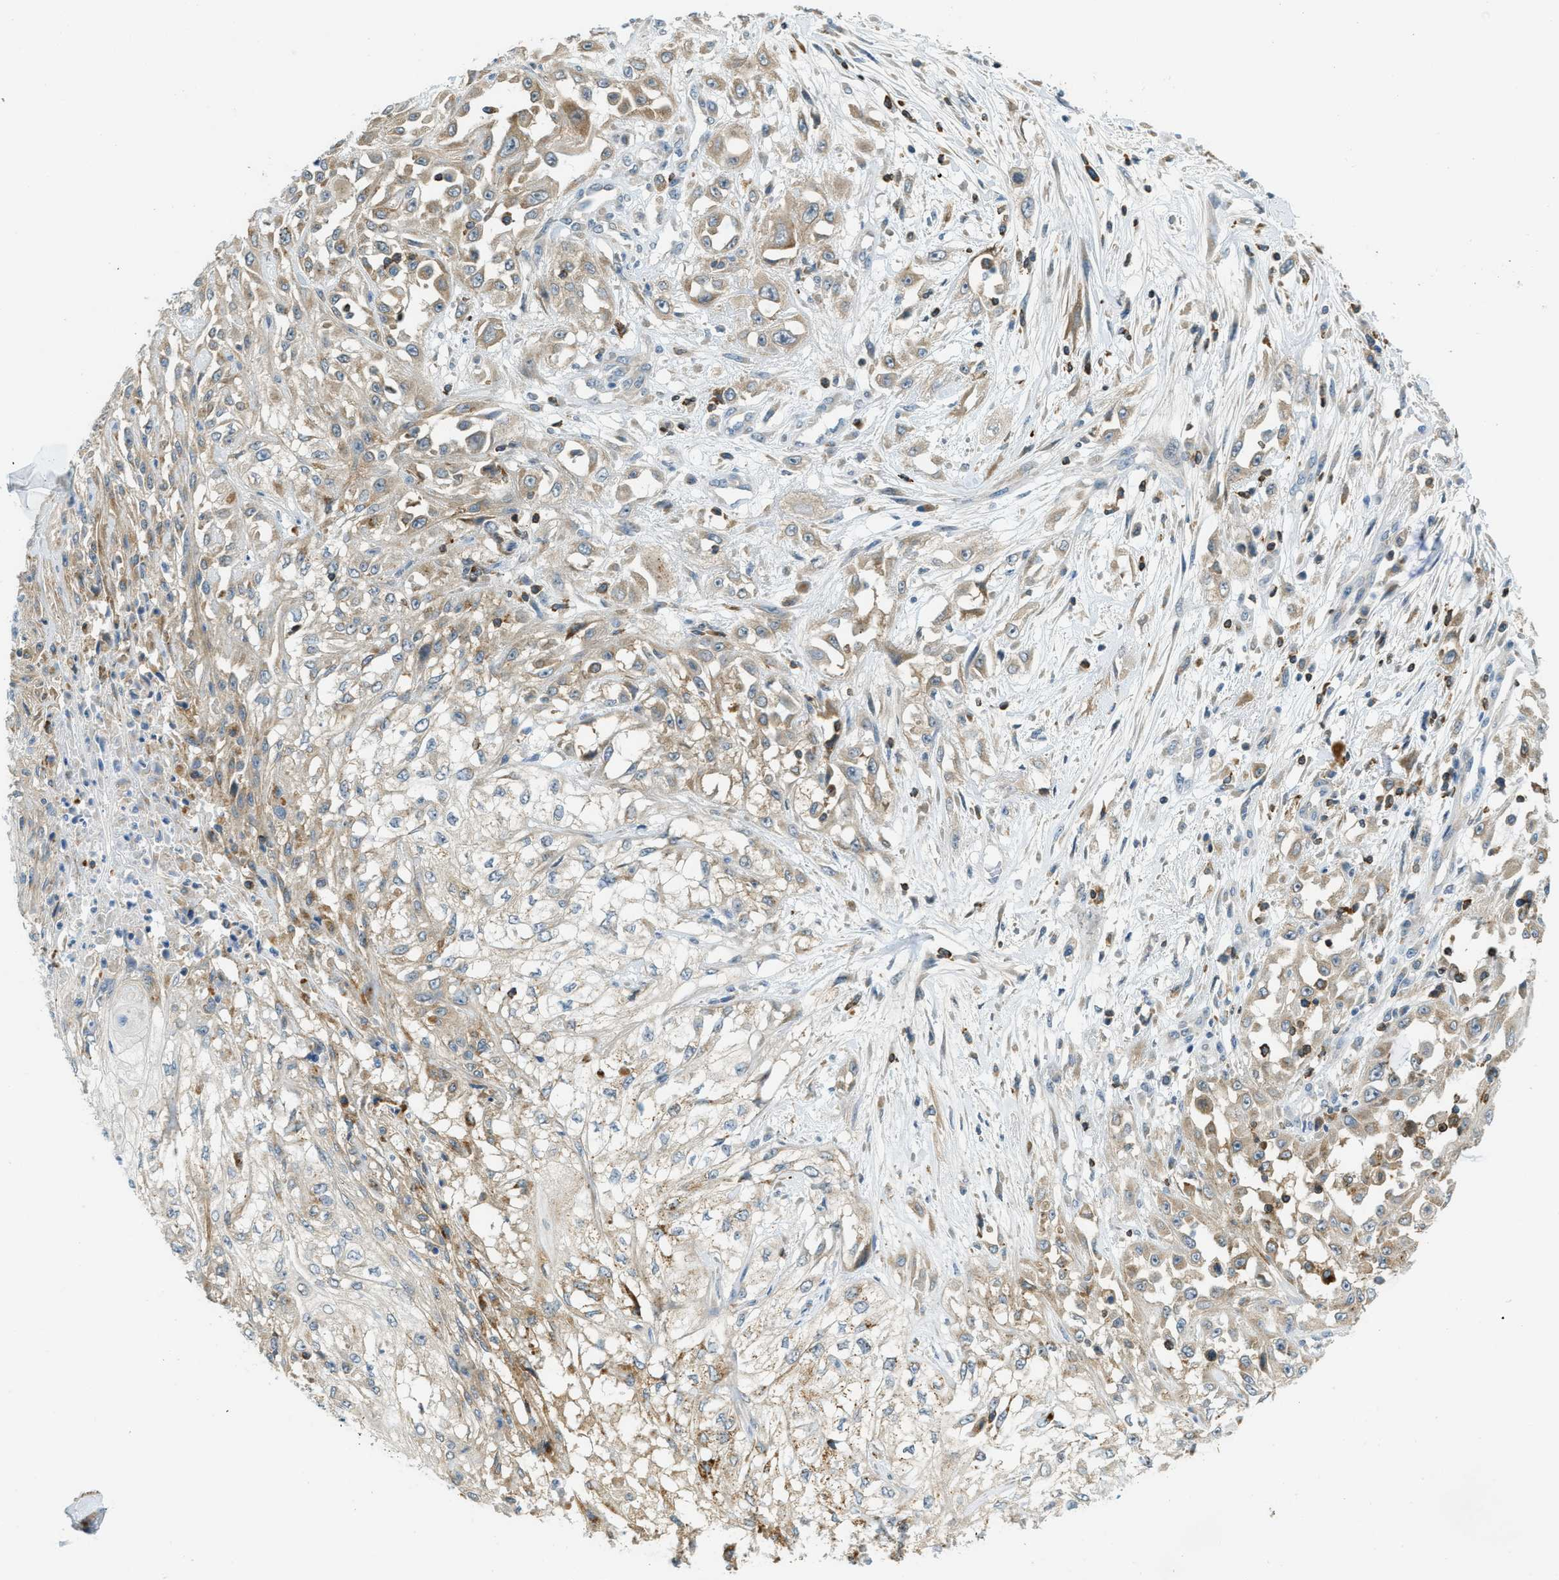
{"staining": {"intensity": "moderate", "quantity": "25%-75%", "location": "cytoplasmic/membranous"}, "tissue": "skin cancer", "cell_type": "Tumor cells", "image_type": "cancer", "snomed": [{"axis": "morphology", "description": "Squamous cell carcinoma, NOS"}, {"axis": "morphology", "description": "Squamous cell carcinoma, metastatic, NOS"}, {"axis": "topography", "description": "Skin"}, {"axis": "topography", "description": "Lymph node"}], "caption": "DAB immunohistochemical staining of human skin cancer demonstrates moderate cytoplasmic/membranous protein positivity in approximately 25%-75% of tumor cells.", "gene": "PLBD2", "patient": {"sex": "male", "age": 75}}